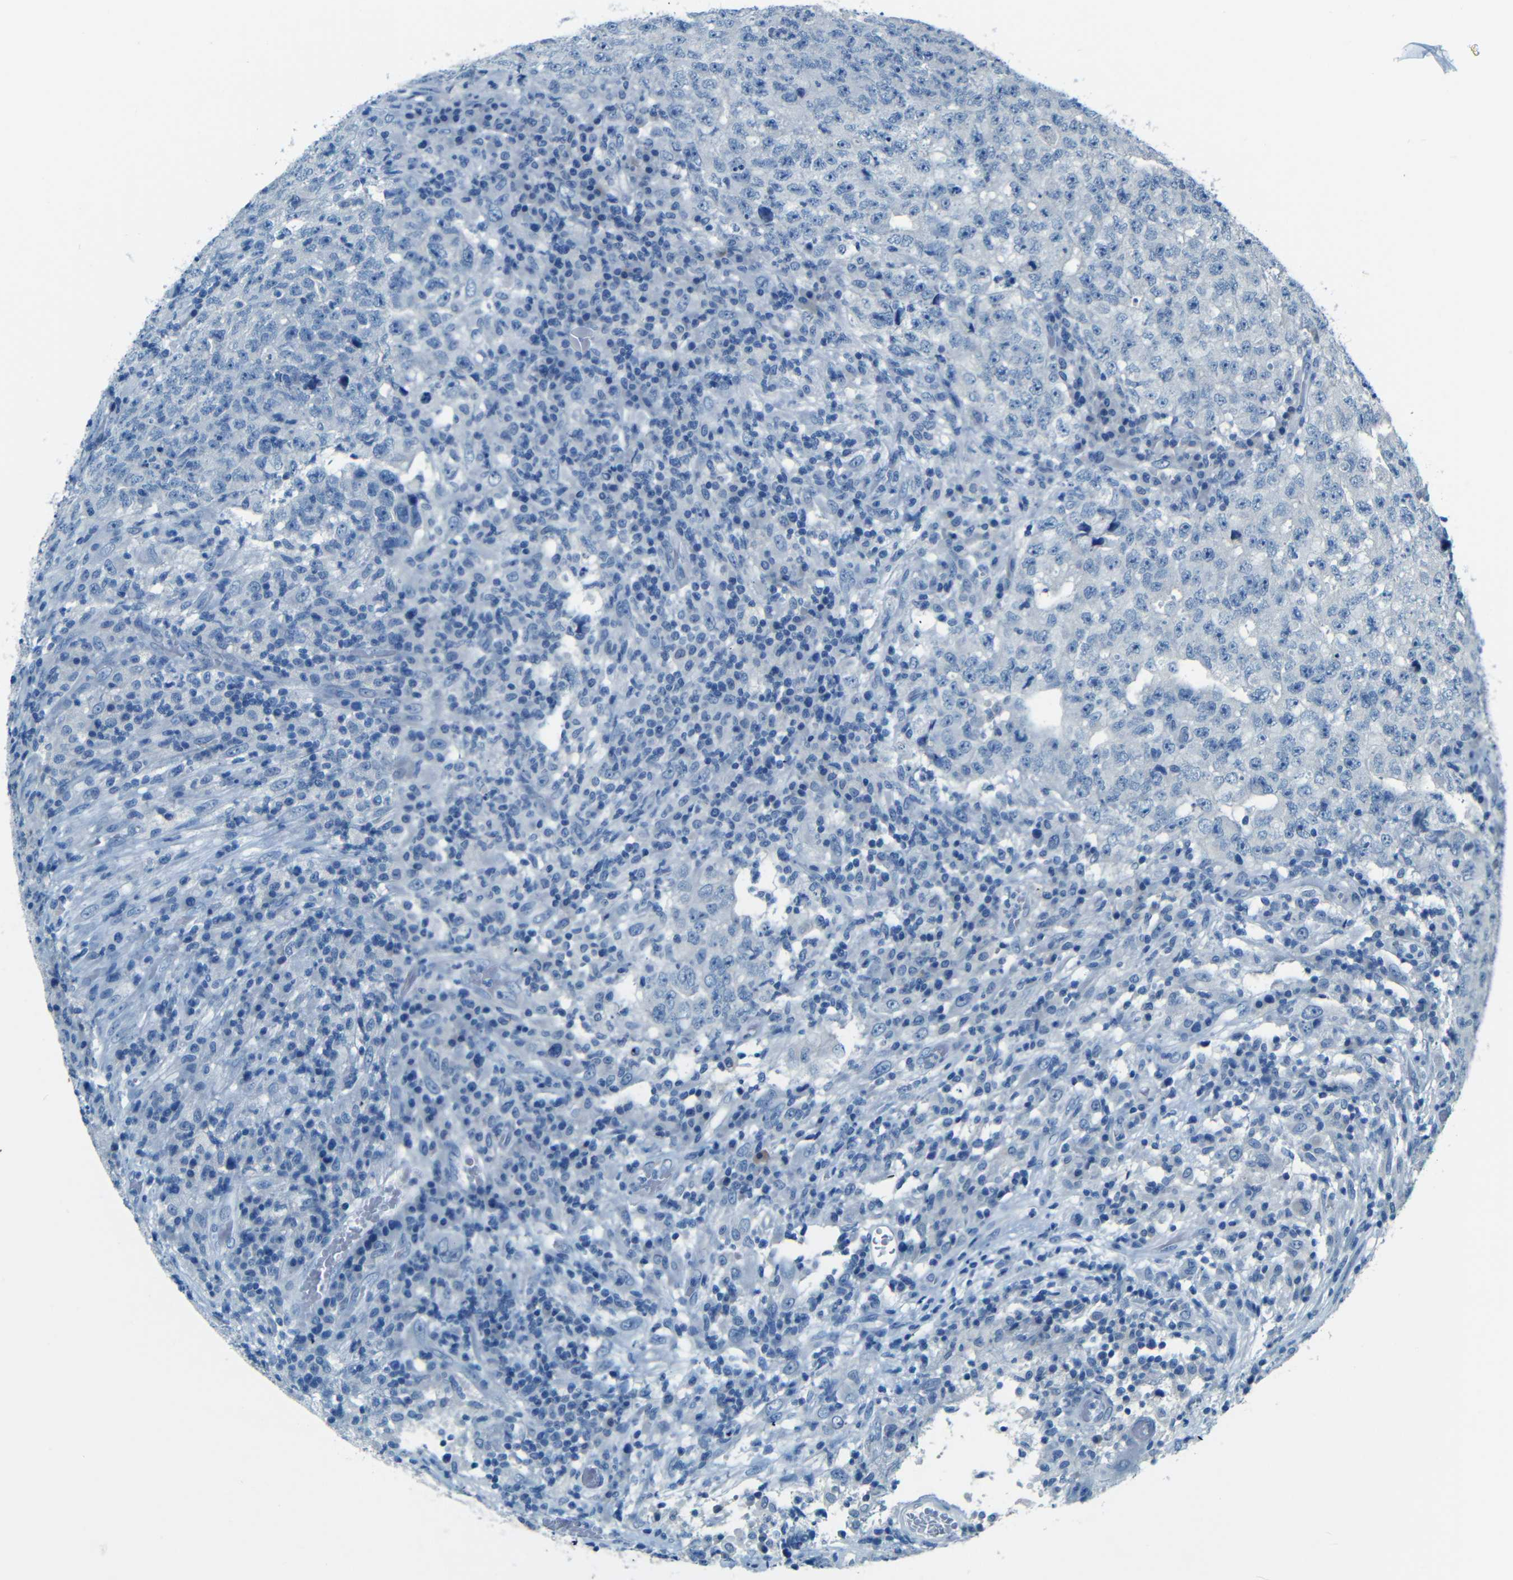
{"staining": {"intensity": "negative", "quantity": "none", "location": "none"}, "tissue": "testis cancer", "cell_type": "Tumor cells", "image_type": "cancer", "snomed": [{"axis": "morphology", "description": "Necrosis, NOS"}, {"axis": "morphology", "description": "Carcinoma, Embryonal, NOS"}, {"axis": "topography", "description": "Testis"}], "caption": "A high-resolution photomicrograph shows IHC staining of embryonal carcinoma (testis), which shows no significant positivity in tumor cells.", "gene": "ZMAT1", "patient": {"sex": "male", "age": 19}}